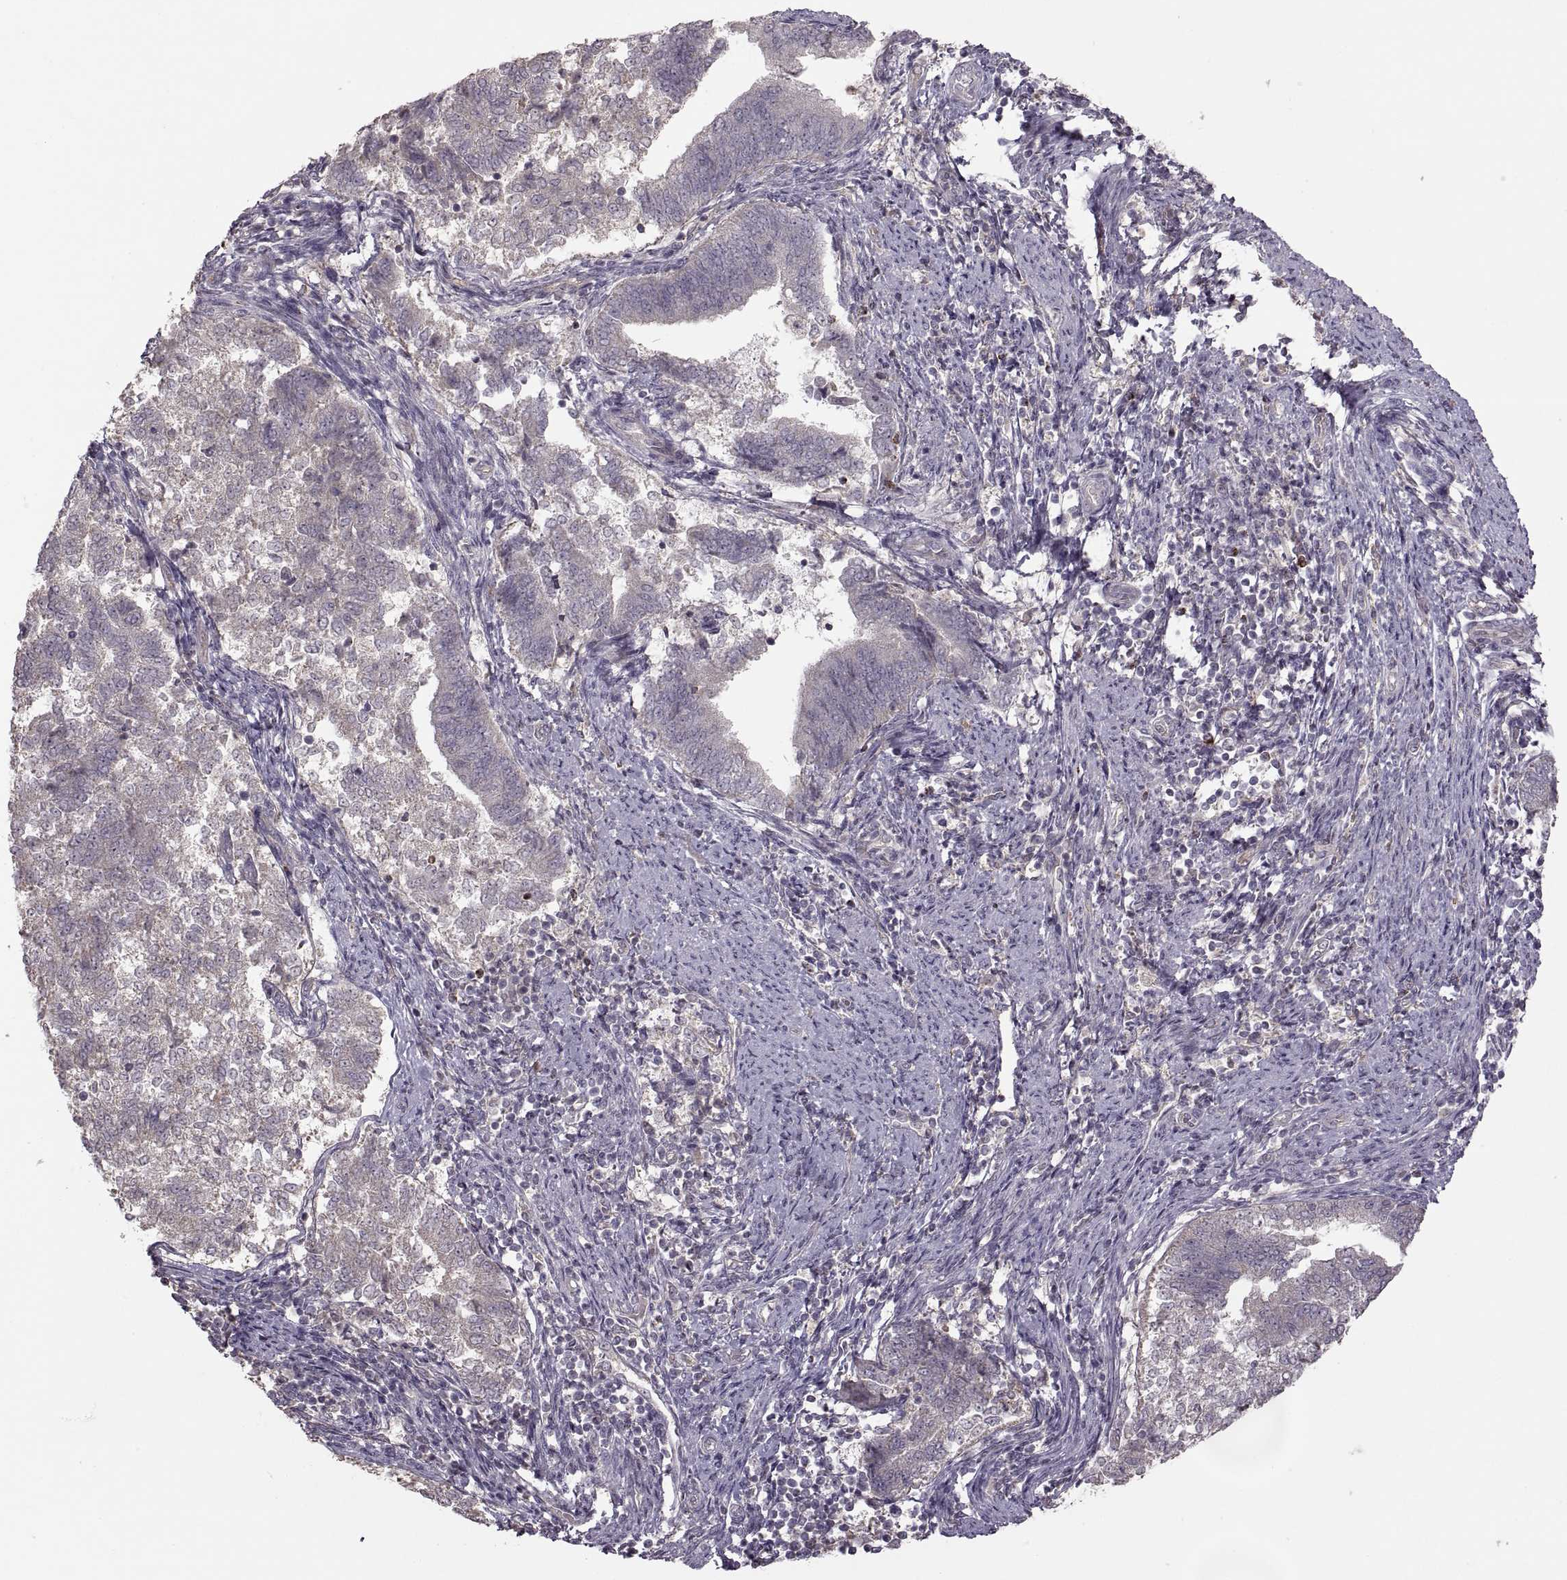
{"staining": {"intensity": "negative", "quantity": "none", "location": "none"}, "tissue": "endometrial cancer", "cell_type": "Tumor cells", "image_type": "cancer", "snomed": [{"axis": "morphology", "description": "Adenocarcinoma, NOS"}, {"axis": "topography", "description": "Endometrium"}], "caption": "Immunohistochemistry of adenocarcinoma (endometrial) displays no positivity in tumor cells.", "gene": "PIERCE1", "patient": {"sex": "female", "age": 65}}